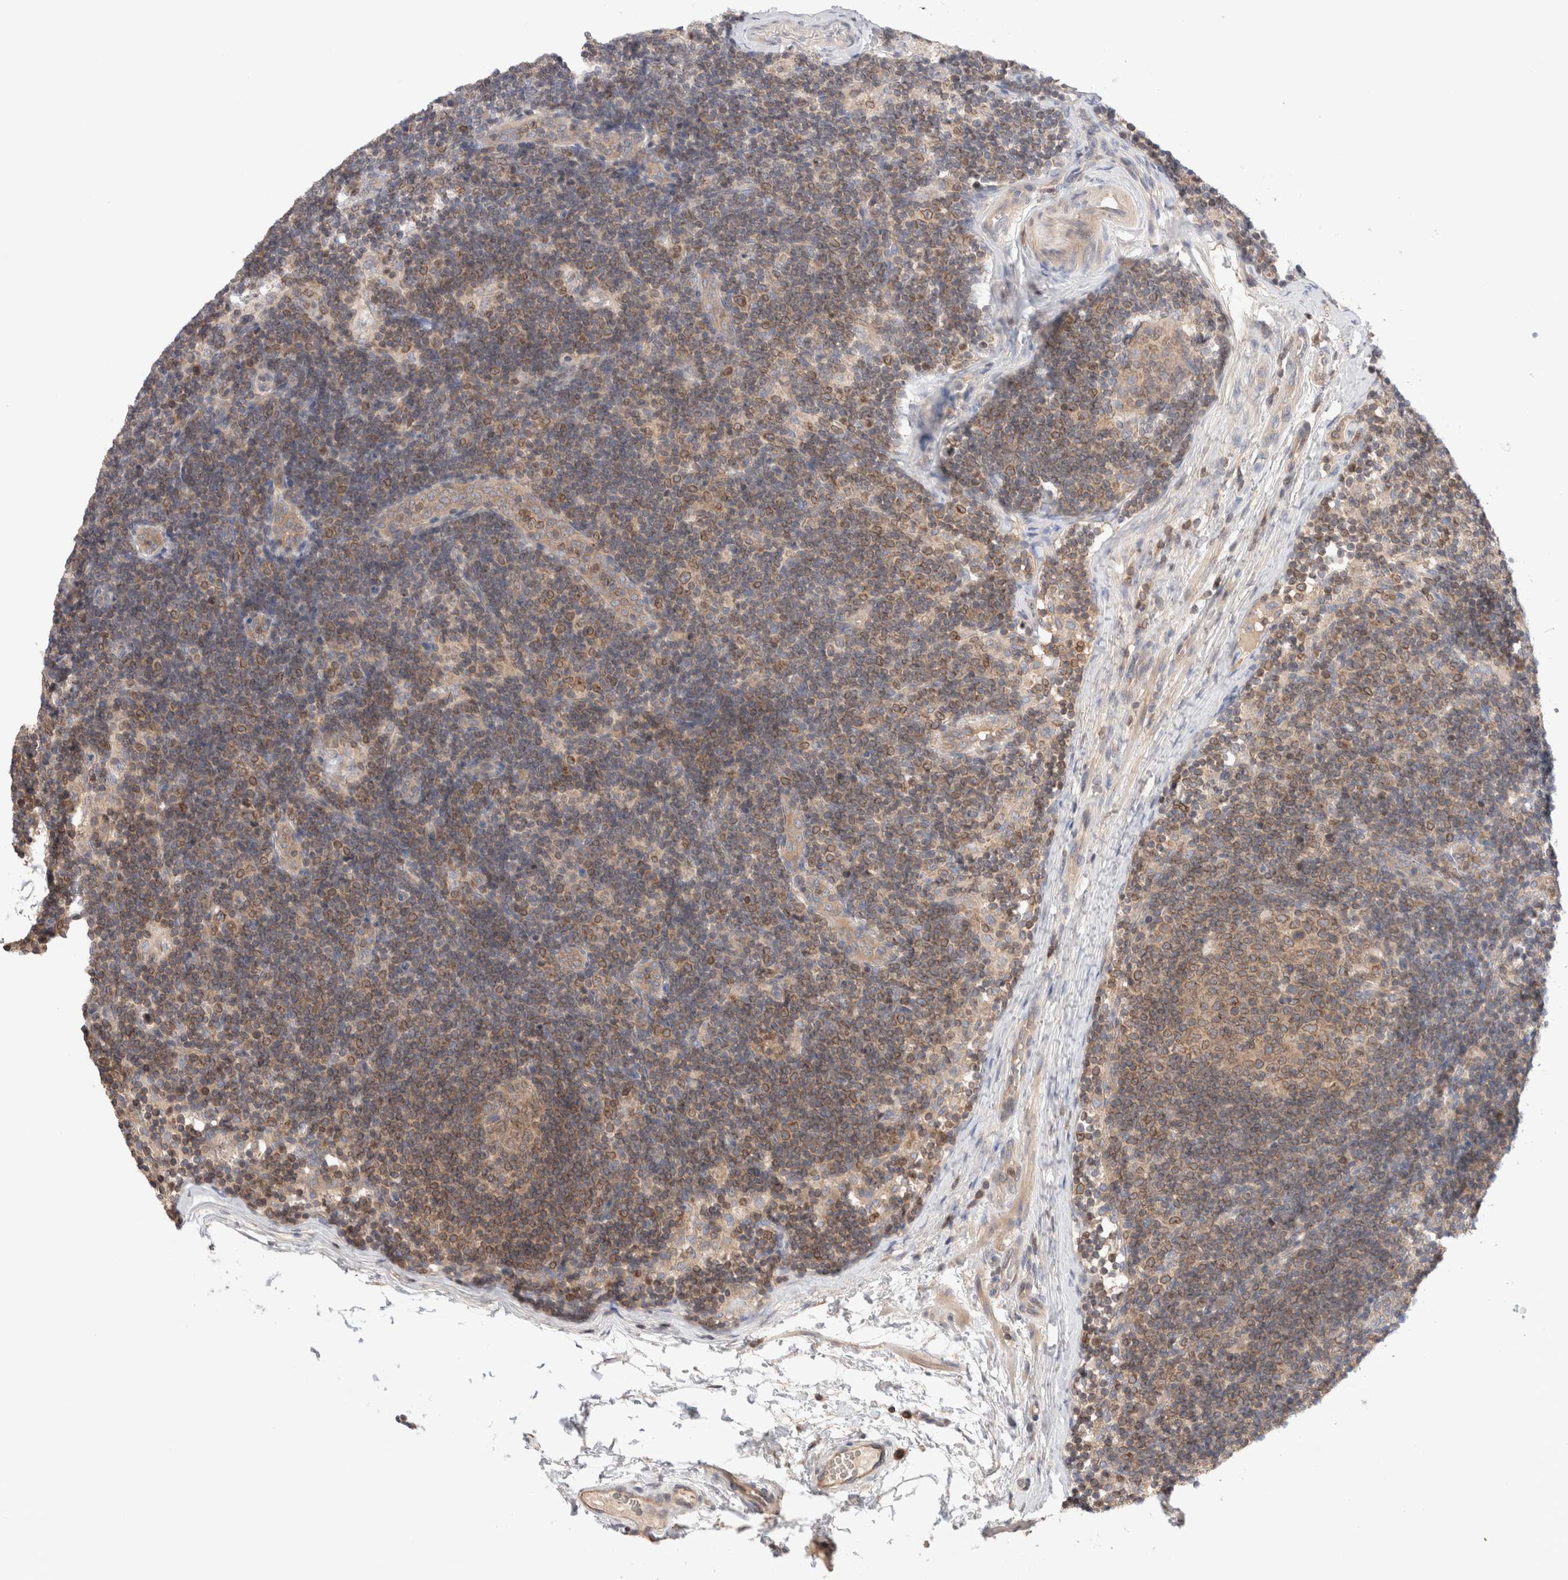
{"staining": {"intensity": "moderate", "quantity": ">75%", "location": "cytoplasmic/membranous,nuclear"}, "tissue": "lymph node", "cell_type": "Germinal center cells", "image_type": "normal", "snomed": [{"axis": "morphology", "description": "Normal tissue, NOS"}, {"axis": "topography", "description": "Lymph node"}], "caption": "This image exhibits immunohistochemistry (IHC) staining of normal human lymph node, with medium moderate cytoplasmic/membranous,nuclear staining in approximately >75% of germinal center cells.", "gene": "SIKE1", "patient": {"sex": "female", "age": 22}}